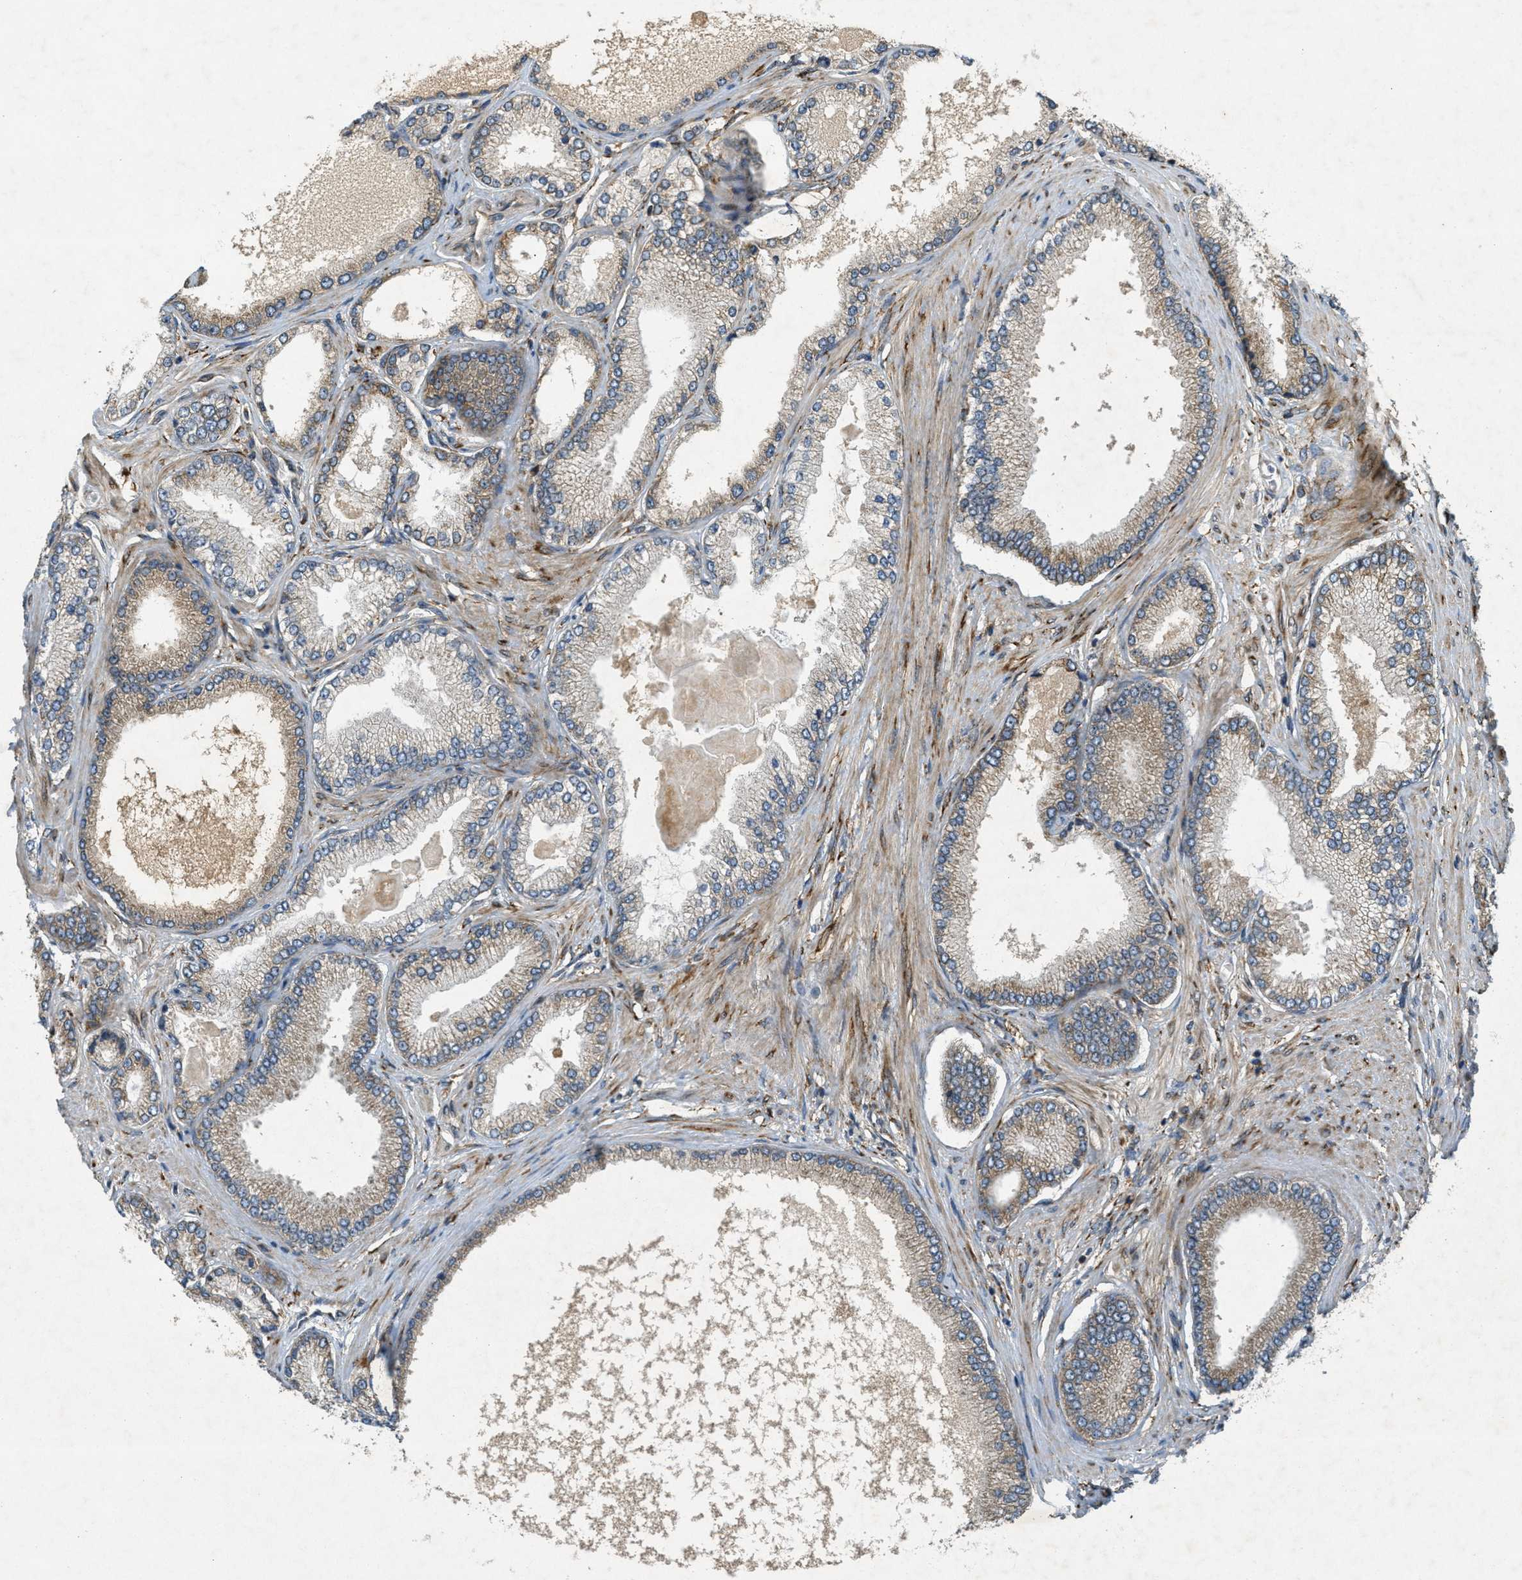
{"staining": {"intensity": "weak", "quantity": ">75%", "location": "cytoplasmic/membranous"}, "tissue": "prostate cancer", "cell_type": "Tumor cells", "image_type": "cancer", "snomed": [{"axis": "morphology", "description": "Adenocarcinoma, High grade"}, {"axis": "topography", "description": "Prostate"}], "caption": "Immunohistochemical staining of human prostate cancer displays weak cytoplasmic/membranous protein staining in approximately >75% of tumor cells.", "gene": "PCDH18", "patient": {"sex": "male", "age": 61}}